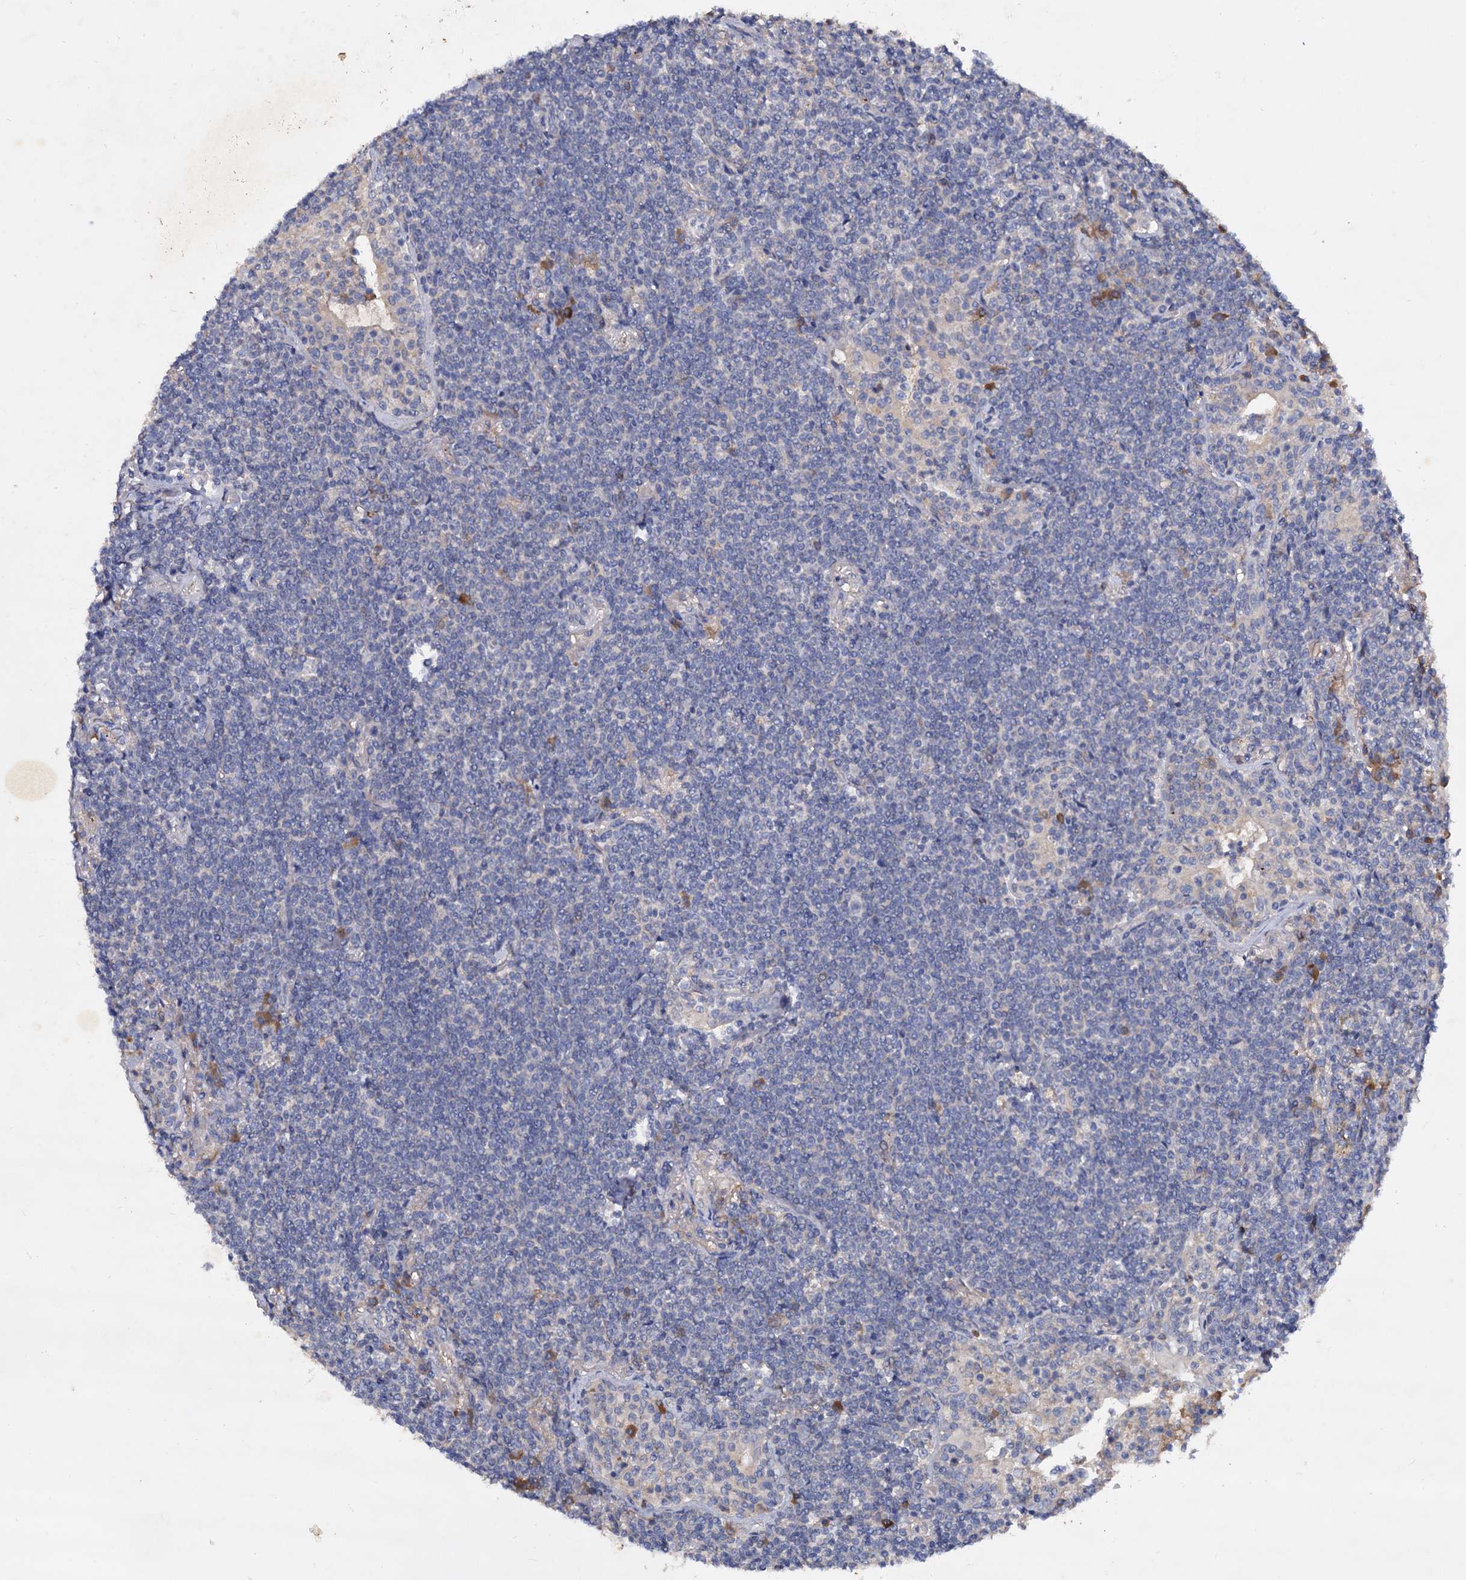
{"staining": {"intensity": "negative", "quantity": "none", "location": "none"}, "tissue": "lymphoma", "cell_type": "Tumor cells", "image_type": "cancer", "snomed": [{"axis": "morphology", "description": "Malignant lymphoma, non-Hodgkin's type, Low grade"}, {"axis": "topography", "description": "Lung"}], "caption": "This is an immunohistochemistry histopathology image of human lymphoma. There is no positivity in tumor cells.", "gene": "NPAS4", "patient": {"sex": "female", "age": 71}}